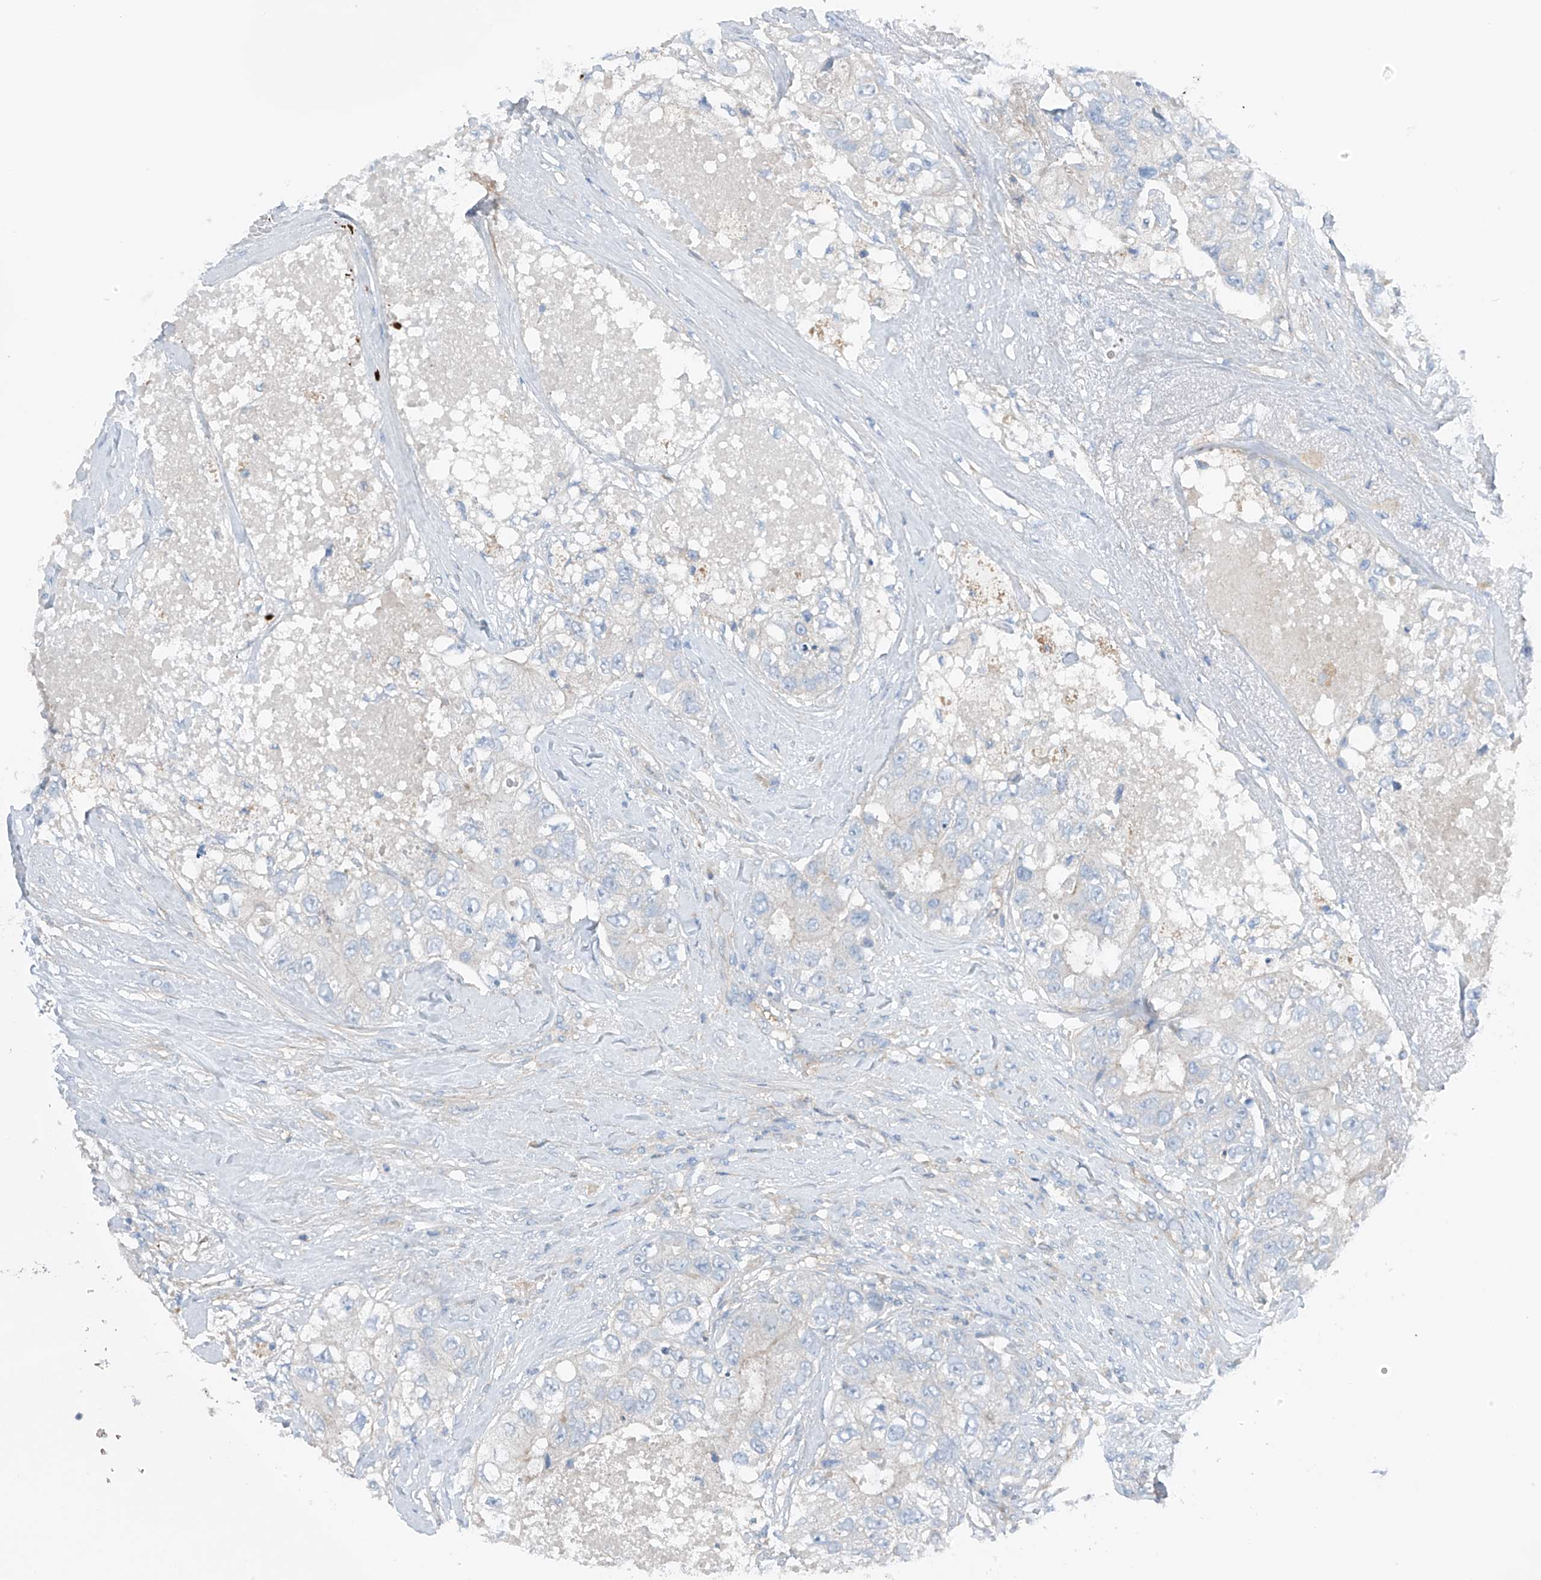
{"staining": {"intensity": "negative", "quantity": "none", "location": "none"}, "tissue": "breast cancer", "cell_type": "Tumor cells", "image_type": "cancer", "snomed": [{"axis": "morphology", "description": "Duct carcinoma"}, {"axis": "topography", "description": "Breast"}], "caption": "A photomicrograph of human breast invasive ductal carcinoma is negative for staining in tumor cells.", "gene": "NALCN", "patient": {"sex": "female", "age": 62}}